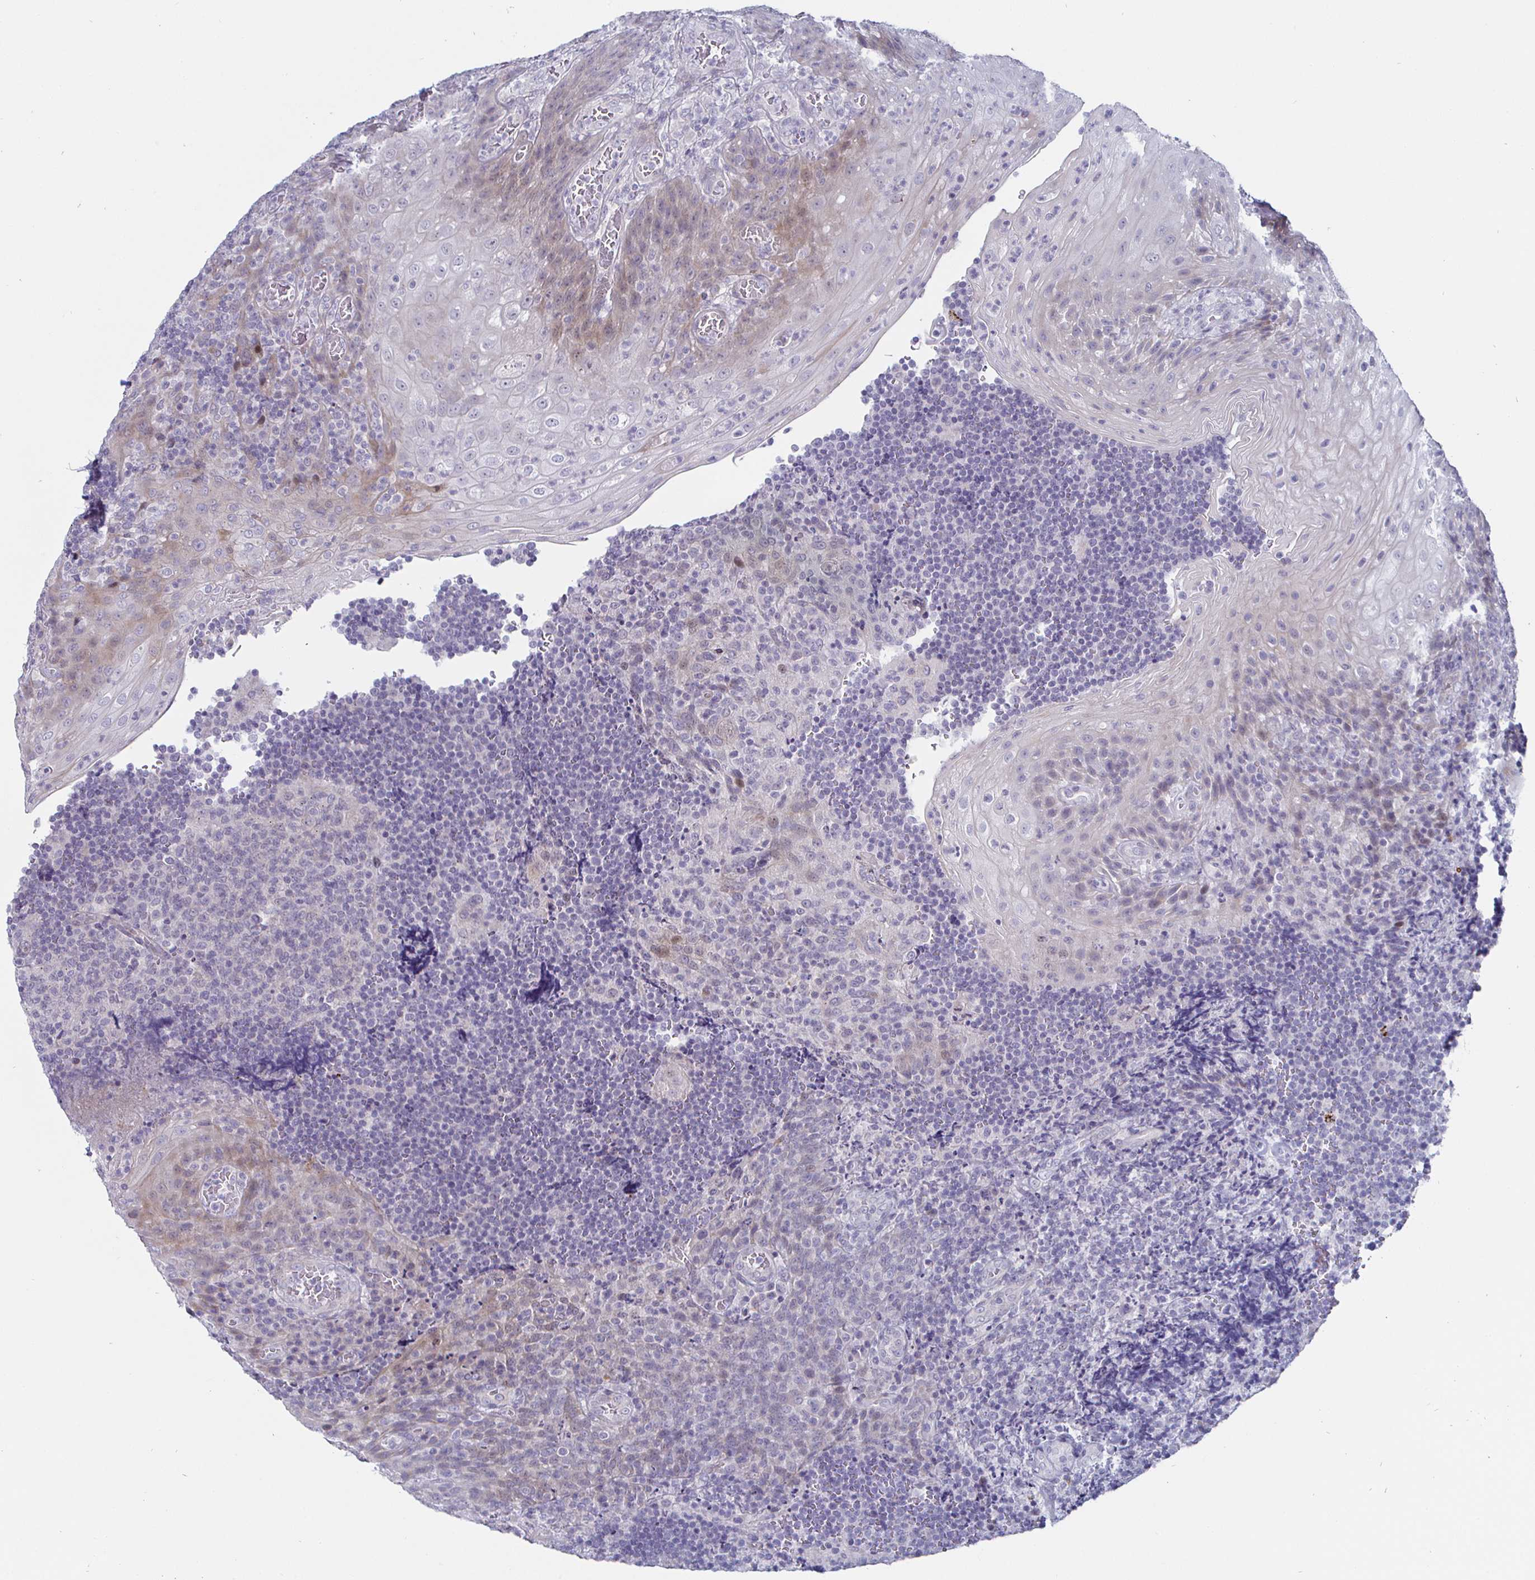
{"staining": {"intensity": "negative", "quantity": "none", "location": "none"}, "tissue": "tonsil", "cell_type": "Germinal center cells", "image_type": "normal", "snomed": [{"axis": "morphology", "description": "Normal tissue, NOS"}, {"axis": "topography", "description": "Tonsil"}], "caption": "Germinal center cells show no significant protein positivity in benign tonsil. Nuclei are stained in blue.", "gene": "DMRTB1", "patient": {"sex": "male", "age": 17}}